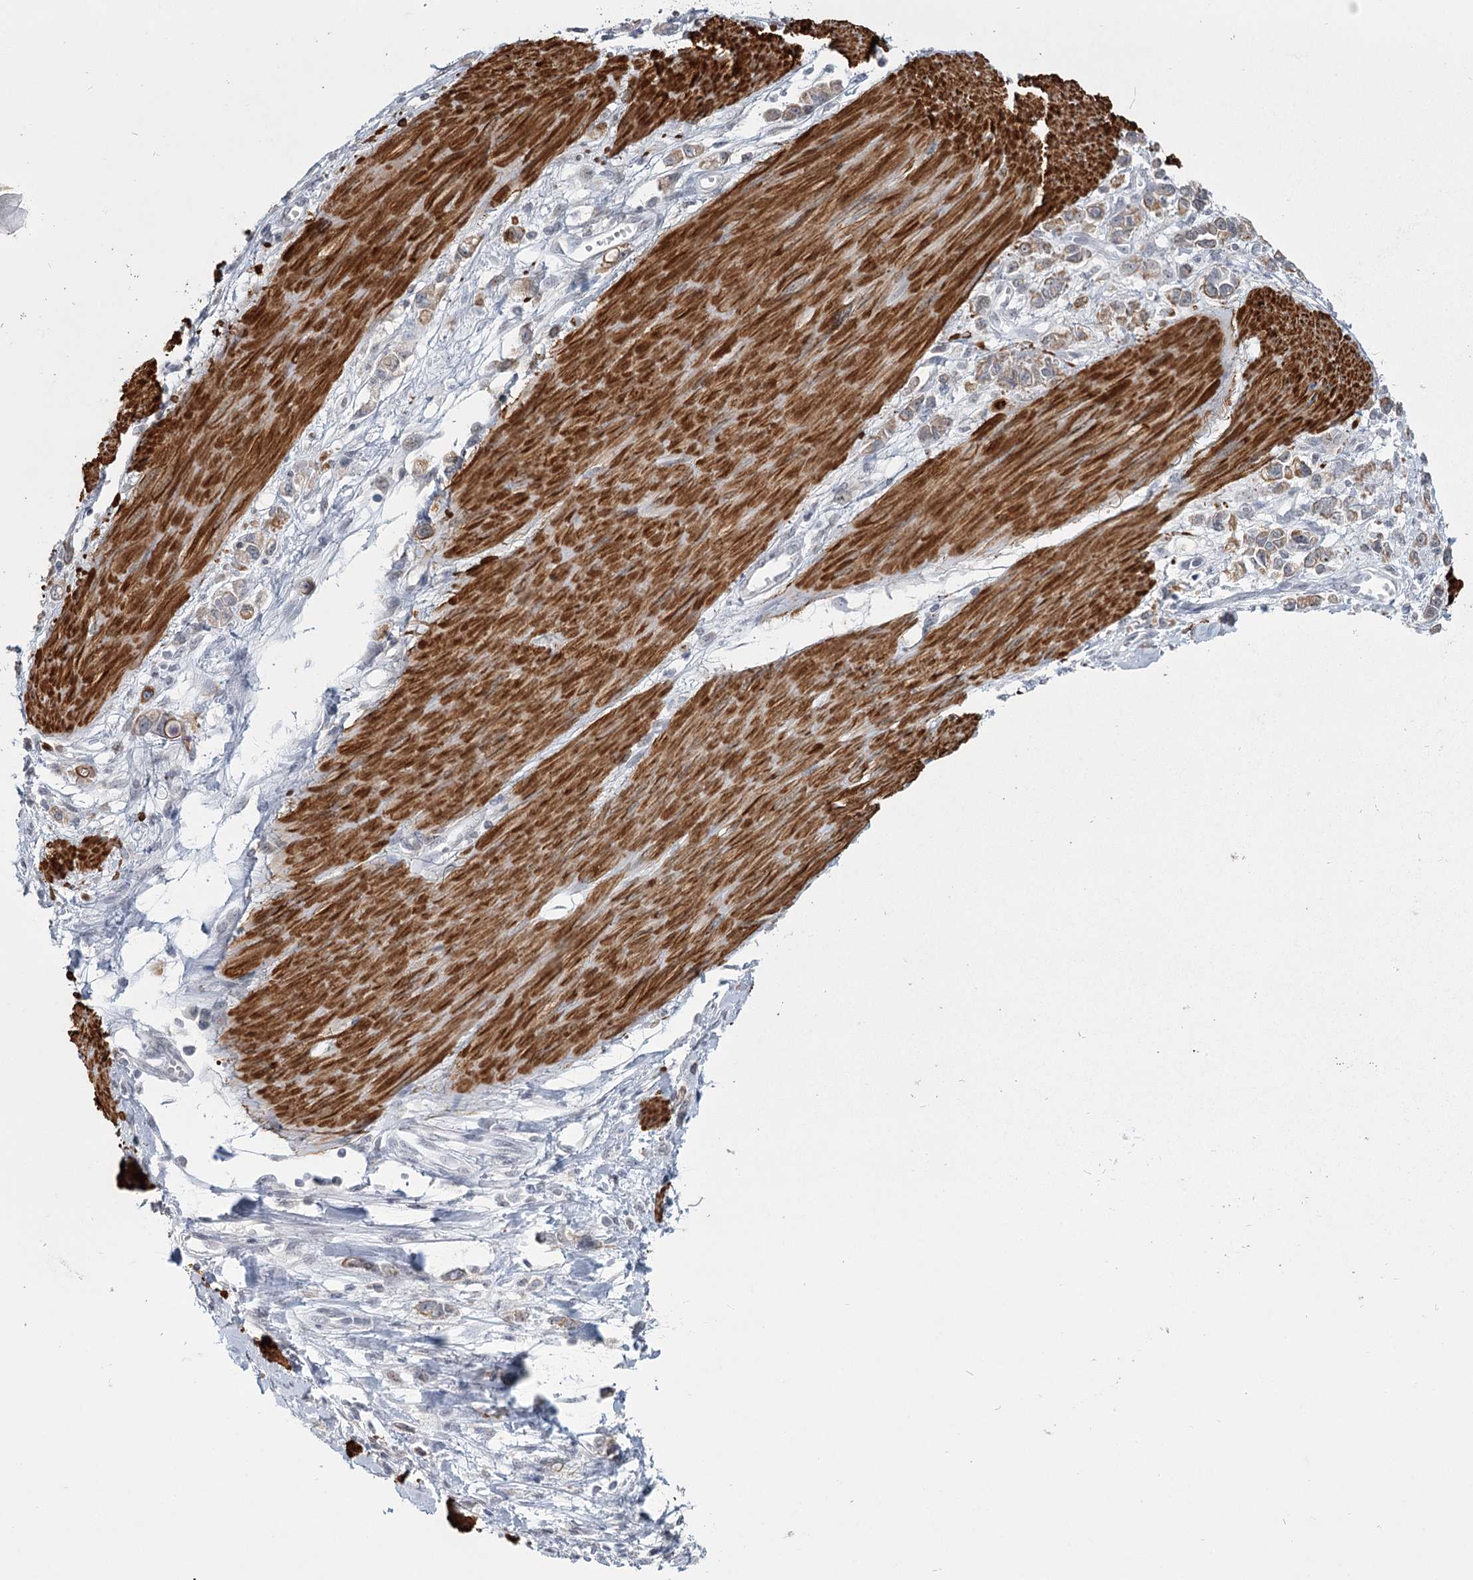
{"staining": {"intensity": "weak", "quantity": "<25%", "location": "cytoplasmic/membranous"}, "tissue": "stomach cancer", "cell_type": "Tumor cells", "image_type": "cancer", "snomed": [{"axis": "morphology", "description": "Adenocarcinoma, NOS"}, {"axis": "topography", "description": "Stomach"}], "caption": "This is a histopathology image of immunohistochemistry (IHC) staining of stomach adenocarcinoma, which shows no positivity in tumor cells.", "gene": "TMEM70", "patient": {"sex": "female", "age": 76}}